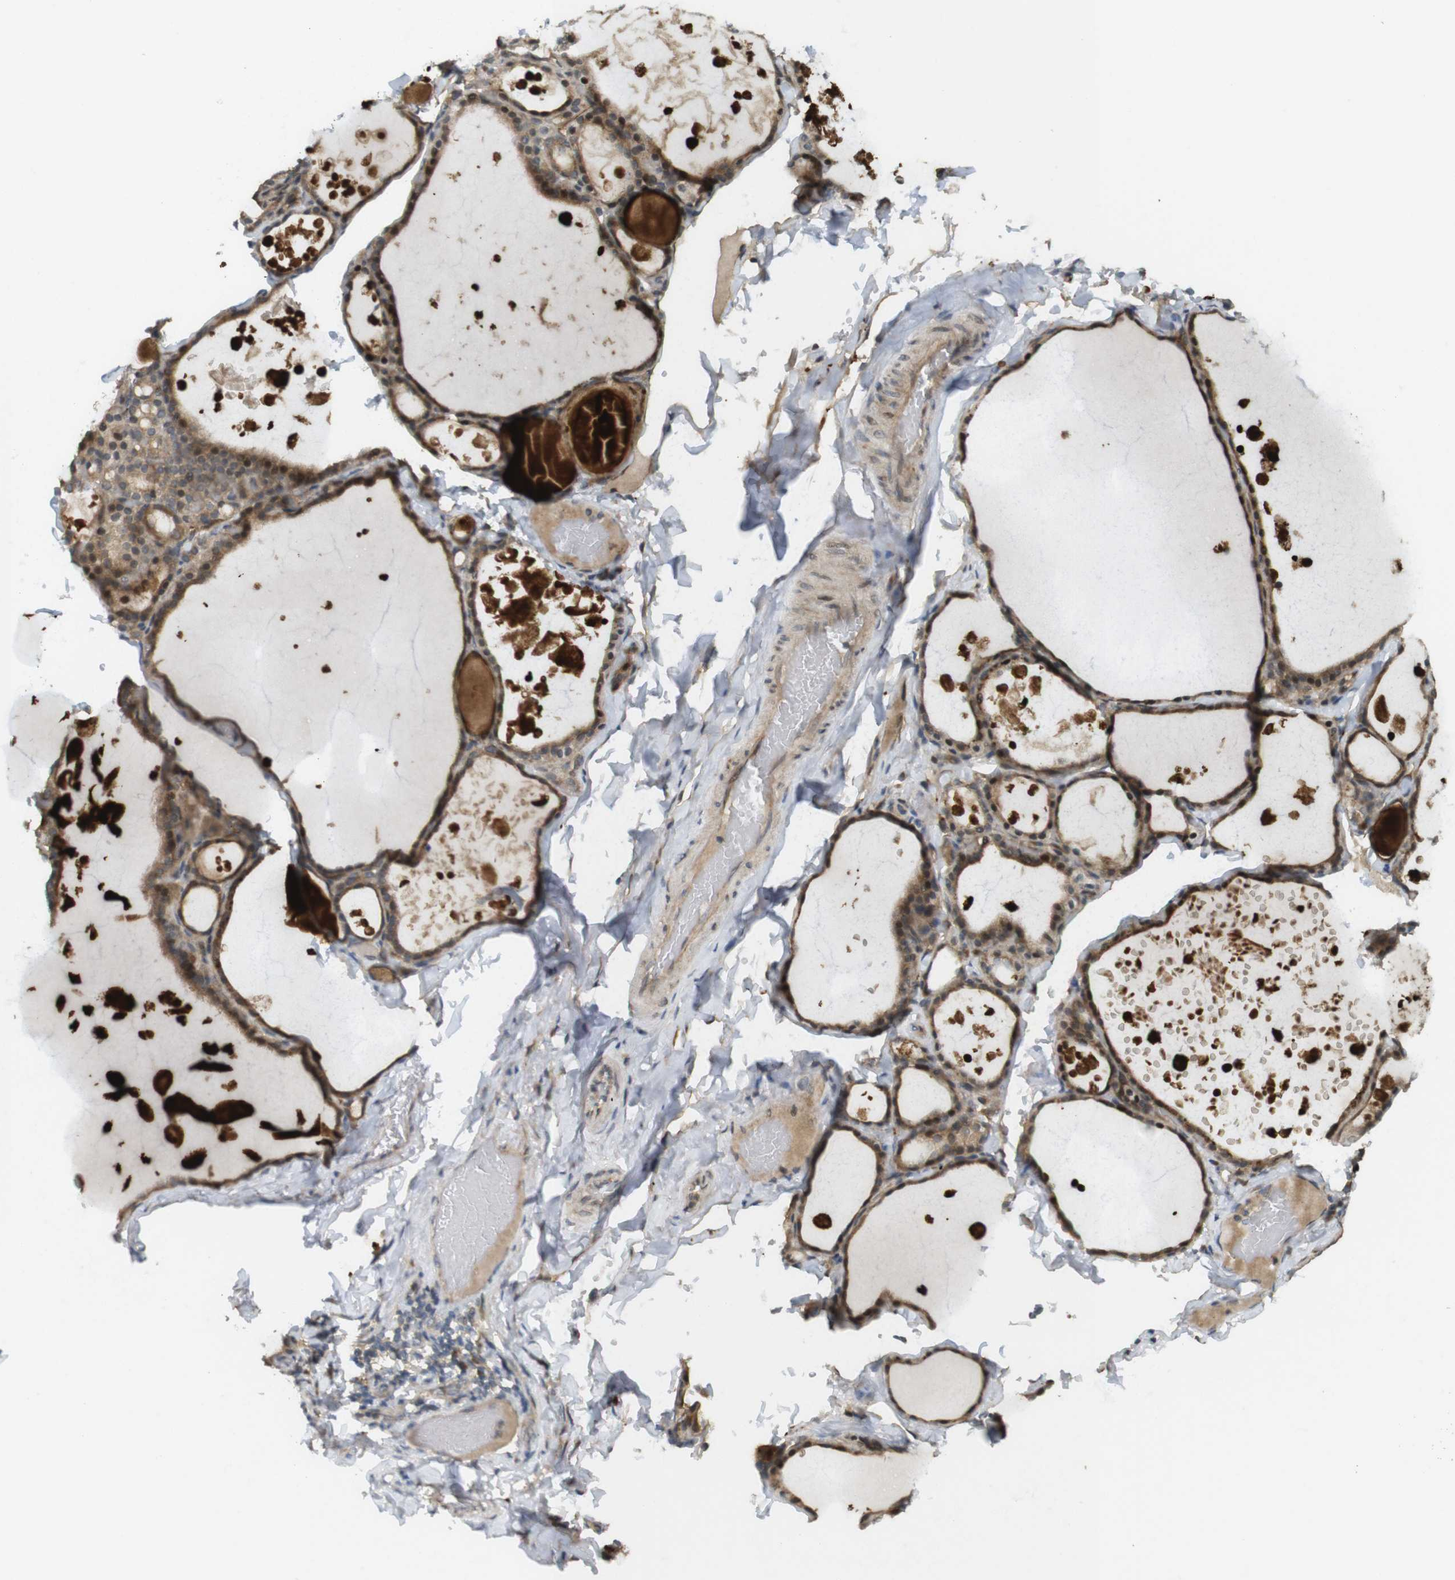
{"staining": {"intensity": "moderate", "quantity": ">75%", "location": "cytoplasmic/membranous"}, "tissue": "thyroid gland", "cell_type": "Glandular cells", "image_type": "normal", "snomed": [{"axis": "morphology", "description": "Normal tissue, NOS"}, {"axis": "topography", "description": "Thyroid gland"}], "caption": "Benign thyroid gland shows moderate cytoplasmic/membranous expression in about >75% of glandular cells Using DAB (brown) and hematoxylin (blue) stains, captured at high magnification using brightfield microscopy..", "gene": "CLRN3", "patient": {"sex": "male", "age": 56}}